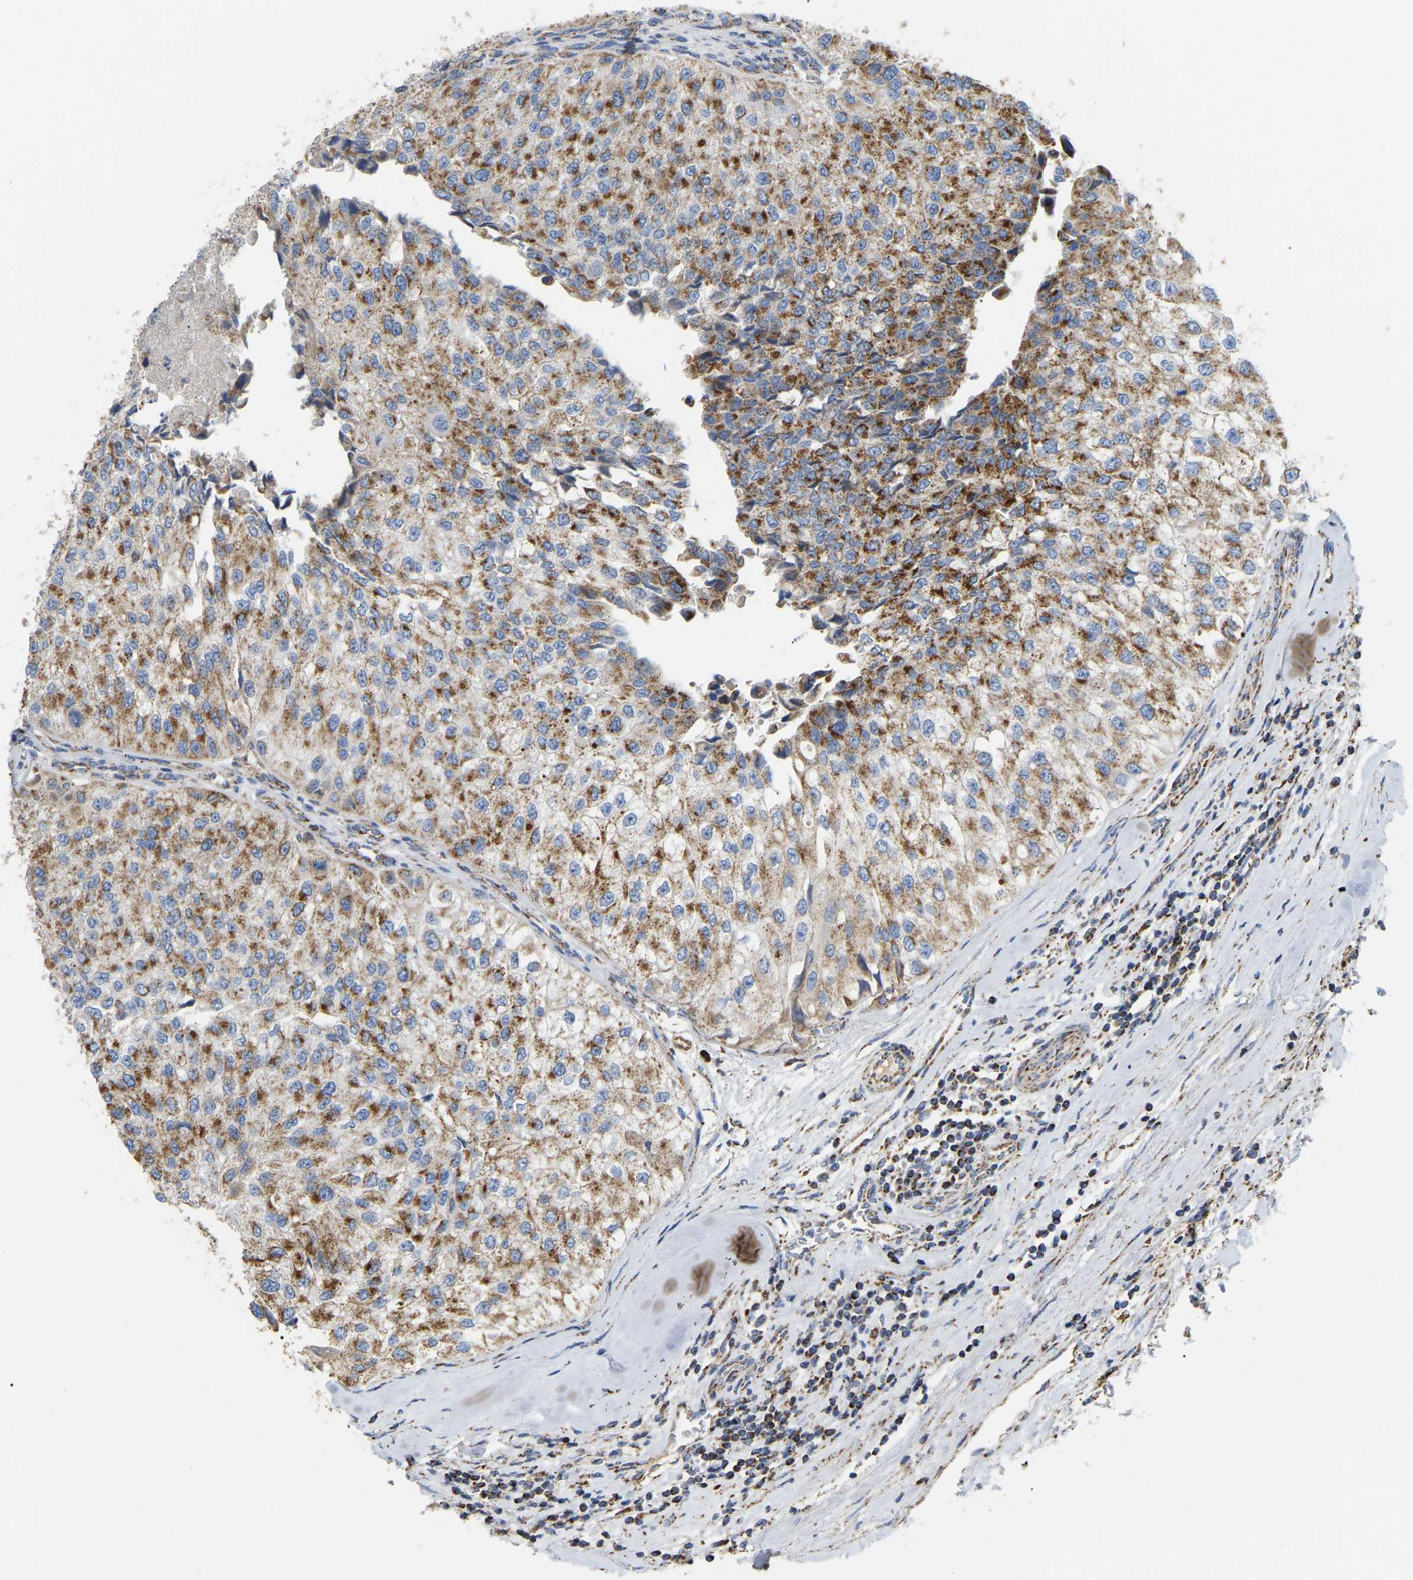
{"staining": {"intensity": "moderate", "quantity": ">75%", "location": "cytoplasmic/membranous"}, "tissue": "urothelial cancer", "cell_type": "Tumor cells", "image_type": "cancer", "snomed": [{"axis": "morphology", "description": "Urothelial carcinoma, High grade"}, {"axis": "topography", "description": "Kidney"}, {"axis": "topography", "description": "Urinary bladder"}], "caption": "High-grade urothelial carcinoma stained with immunohistochemistry reveals moderate cytoplasmic/membranous expression in approximately >75% of tumor cells.", "gene": "HIBADH", "patient": {"sex": "male", "age": 77}}